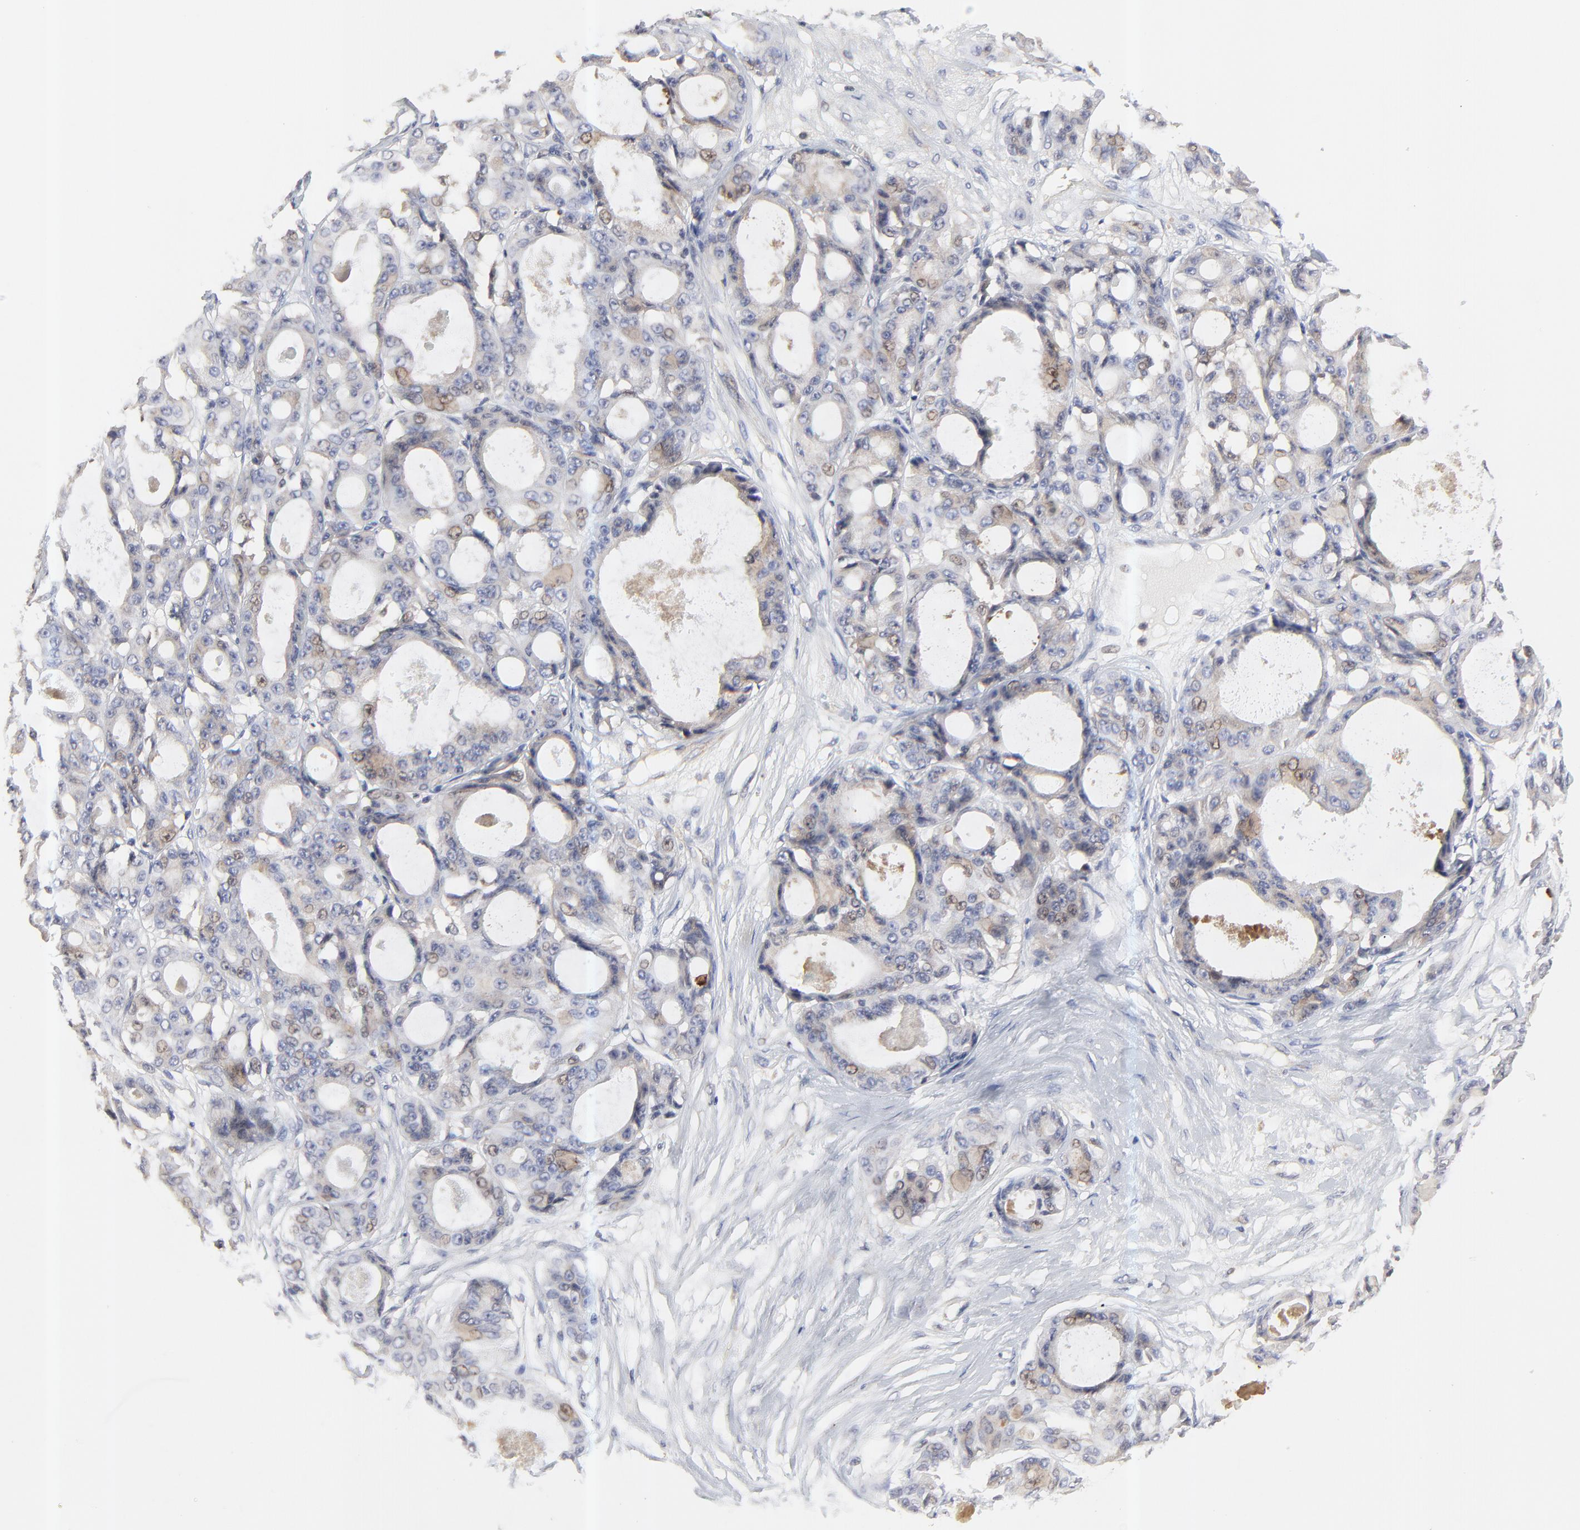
{"staining": {"intensity": "moderate", "quantity": "25%-75%", "location": "cytoplasmic/membranous,nuclear"}, "tissue": "ovarian cancer", "cell_type": "Tumor cells", "image_type": "cancer", "snomed": [{"axis": "morphology", "description": "Carcinoma, endometroid"}, {"axis": "topography", "description": "Ovary"}], "caption": "Protein staining of ovarian endometroid carcinoma tissue shows moderate cytoplasmic/membranous and nuclear expression in about 25%-75% of tumor cells.", "gene": "RAB9A", "patient": {"sex": "female", "age": 61}}